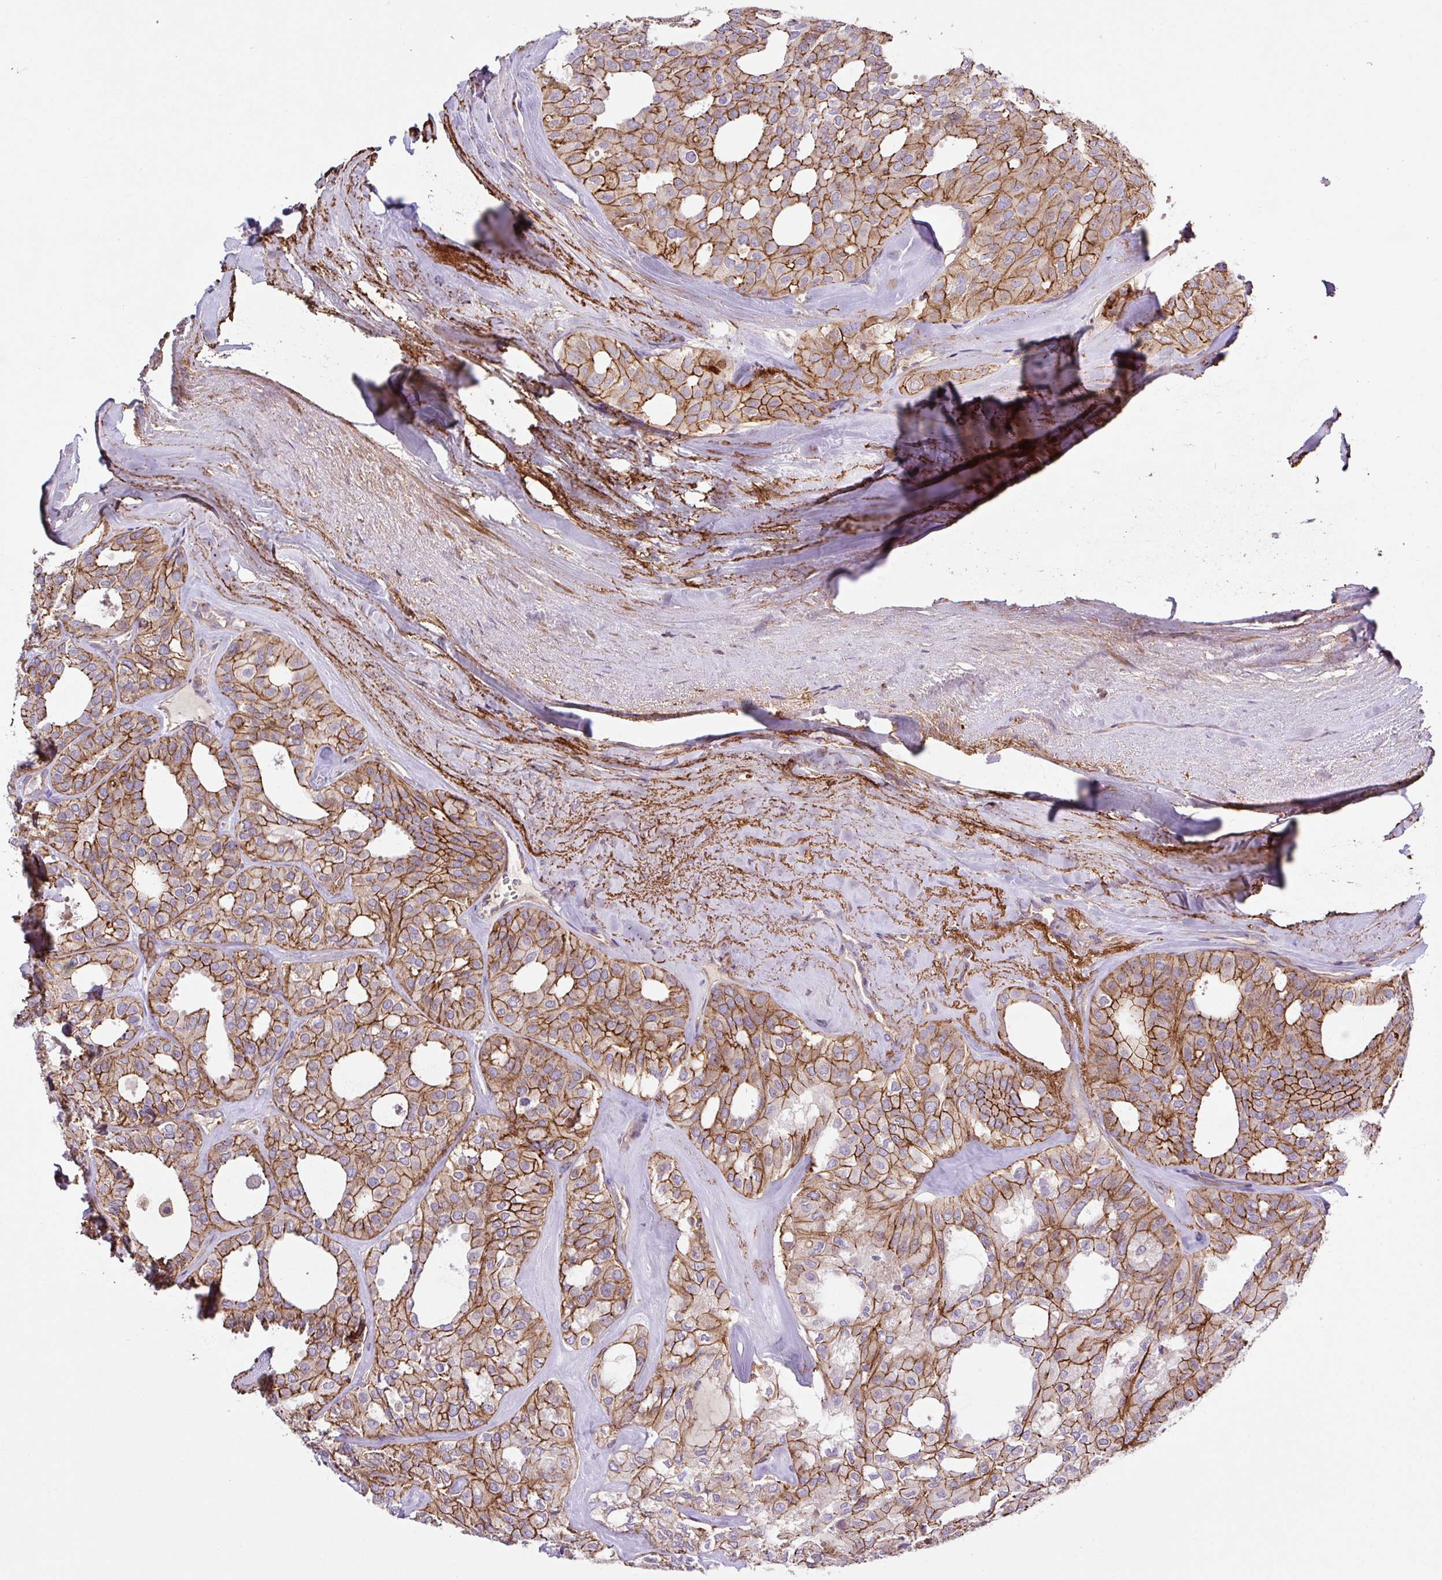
{"staining": {"intensity": "moderate", "quantity": ">75%", "location": "cytoplasmic/membranous"}, "tissue": "thyroid cancer", "cell_type": "Tumor cells", "image_type": "cancer", "snomed": [{"axis": "morphology", "description": "Follicular adenoma carcinoma, NOS"}, {"axis": "topography", "description": "Thyroid gland"}], "caption": "High-power microscopy captured an immunohistochemistry (IHC) photomicrograph of follicular adenoma carcinoma (thyroid), revealing moderate cytoplasmic/membranous staining in approximately >75% of tumor cells.", "gene": "RIC1", "patient": {"sex": "male", "age": 75}}